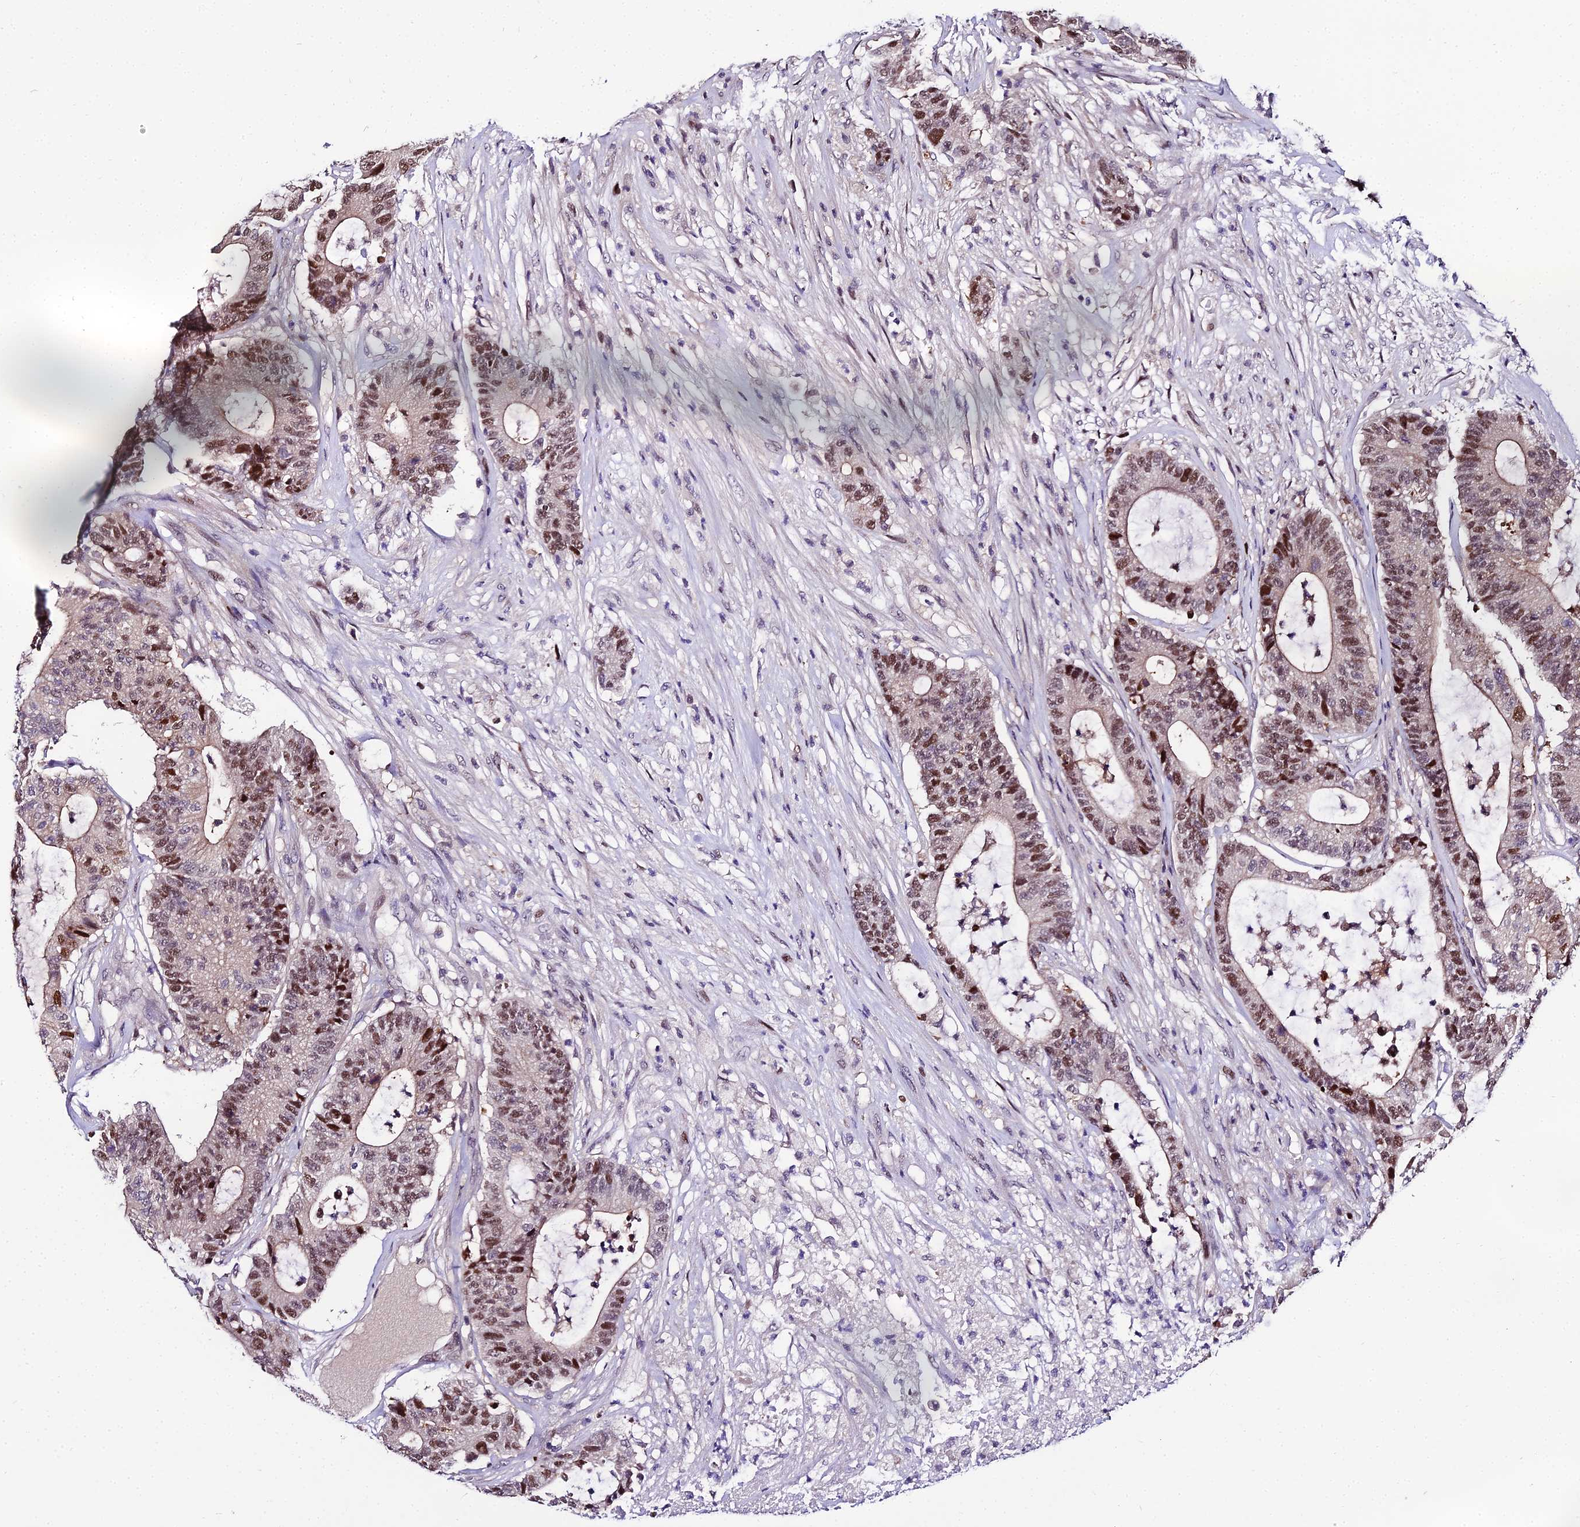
{"staining": {"intensity": "moderate", "quantity": ">75%", "location": "nuclear"}, "tissue": "colorectal cancer", "cell_type": "Tumor cells", "image_type": "cancer", "snomed": [{"axis": "morphology", "description": "Adenocarcinoma, NOS"}, {"axis": "topography", "description": "Colon"}], "caption": "Colorectal cancer stained with a brown dye exhibits moderate nuclear positive staining in about >75% of tumor cells.", "gene": "TRIML2", "patient": {"sex": "female", "age": 84}}